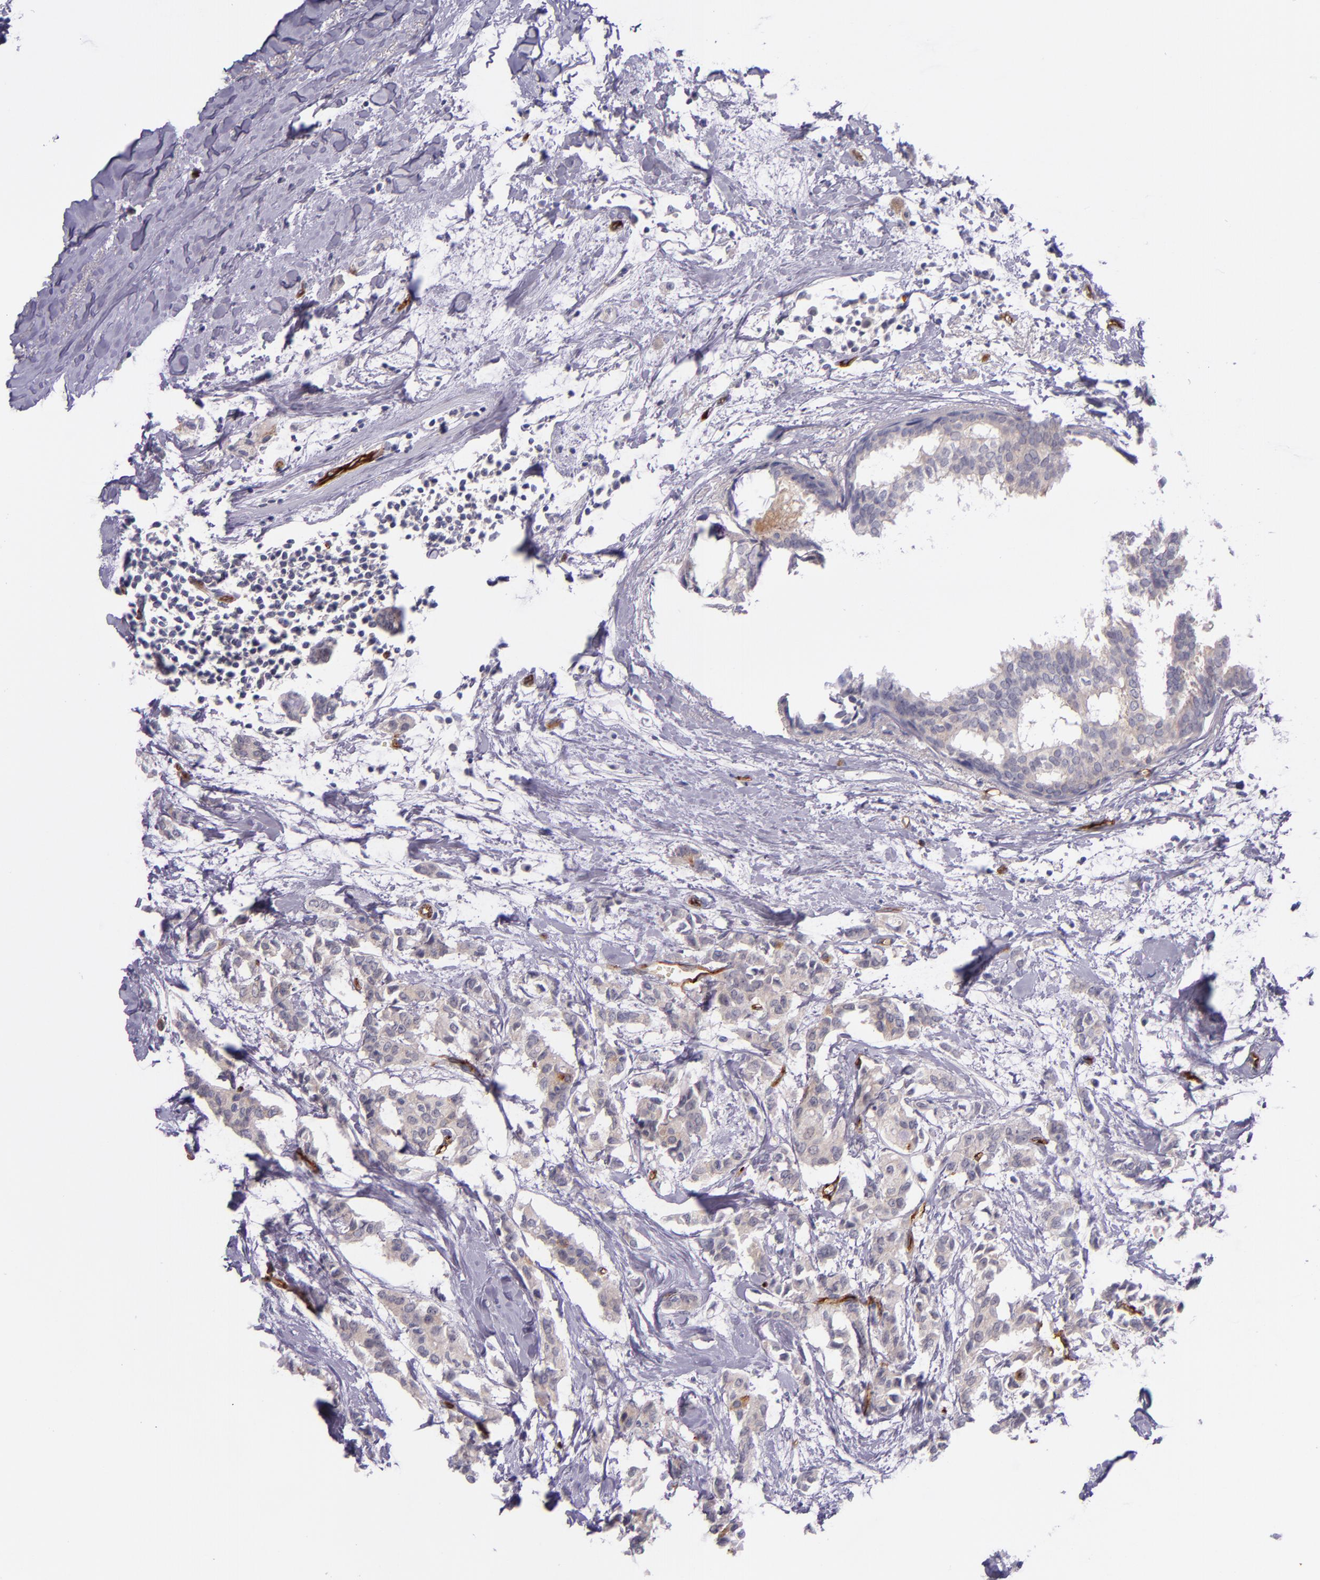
{"staining": {"intensity": "negative", "quantity": "none", "location": "none"}, "tissue": "breast cancer", "cell_type": "Tumor cells", "image_type": "cancer", "snomed": [{"axis": "morphology", "description": "Duct carcinoma"}, {"axis": "topography", "description": "Breast"}], "caption": "Tumor cells show no significant protein expression in breast invasive ductal carcinoma.", "gene": "NOS3", "patient": {"sex": "female", "age": 84}}